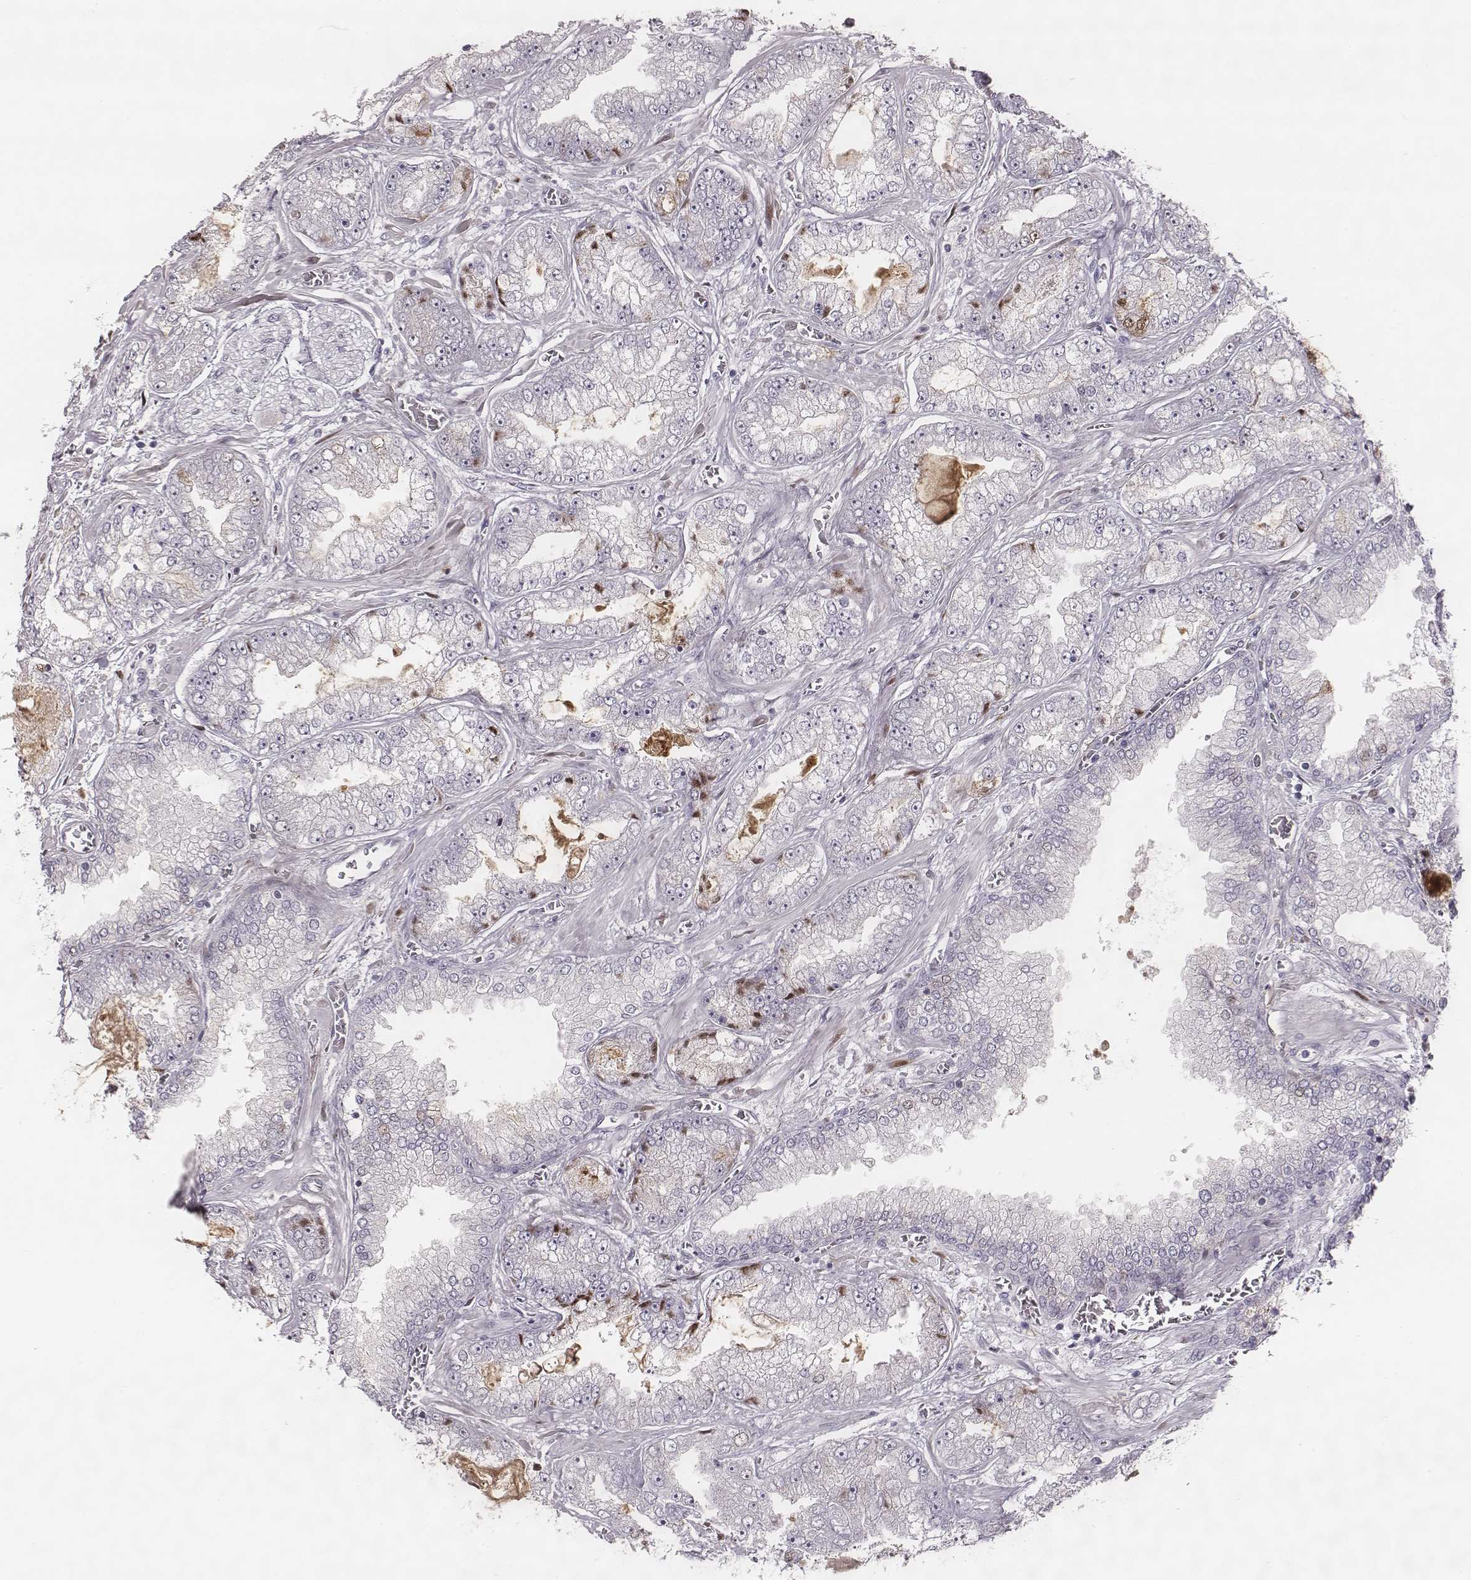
{"staining": {"intensity": "negative", "quantity": "none", "location": "none"}, "tissue": "prostate cancer", "cell_type": "Tumor cells", "image_type": "cancer", "snomed": [{"axis": "morphology", "description": "Adenocarcinoma, Low grade"}, {"axis": "topography", "description": "Prostate"}], "caption": "Tumor cells show no significant positivity in prostate adenocarcinoma (low-grade).", "gene": "NDC1", "patient": {"sex": "male", "age": 57}}